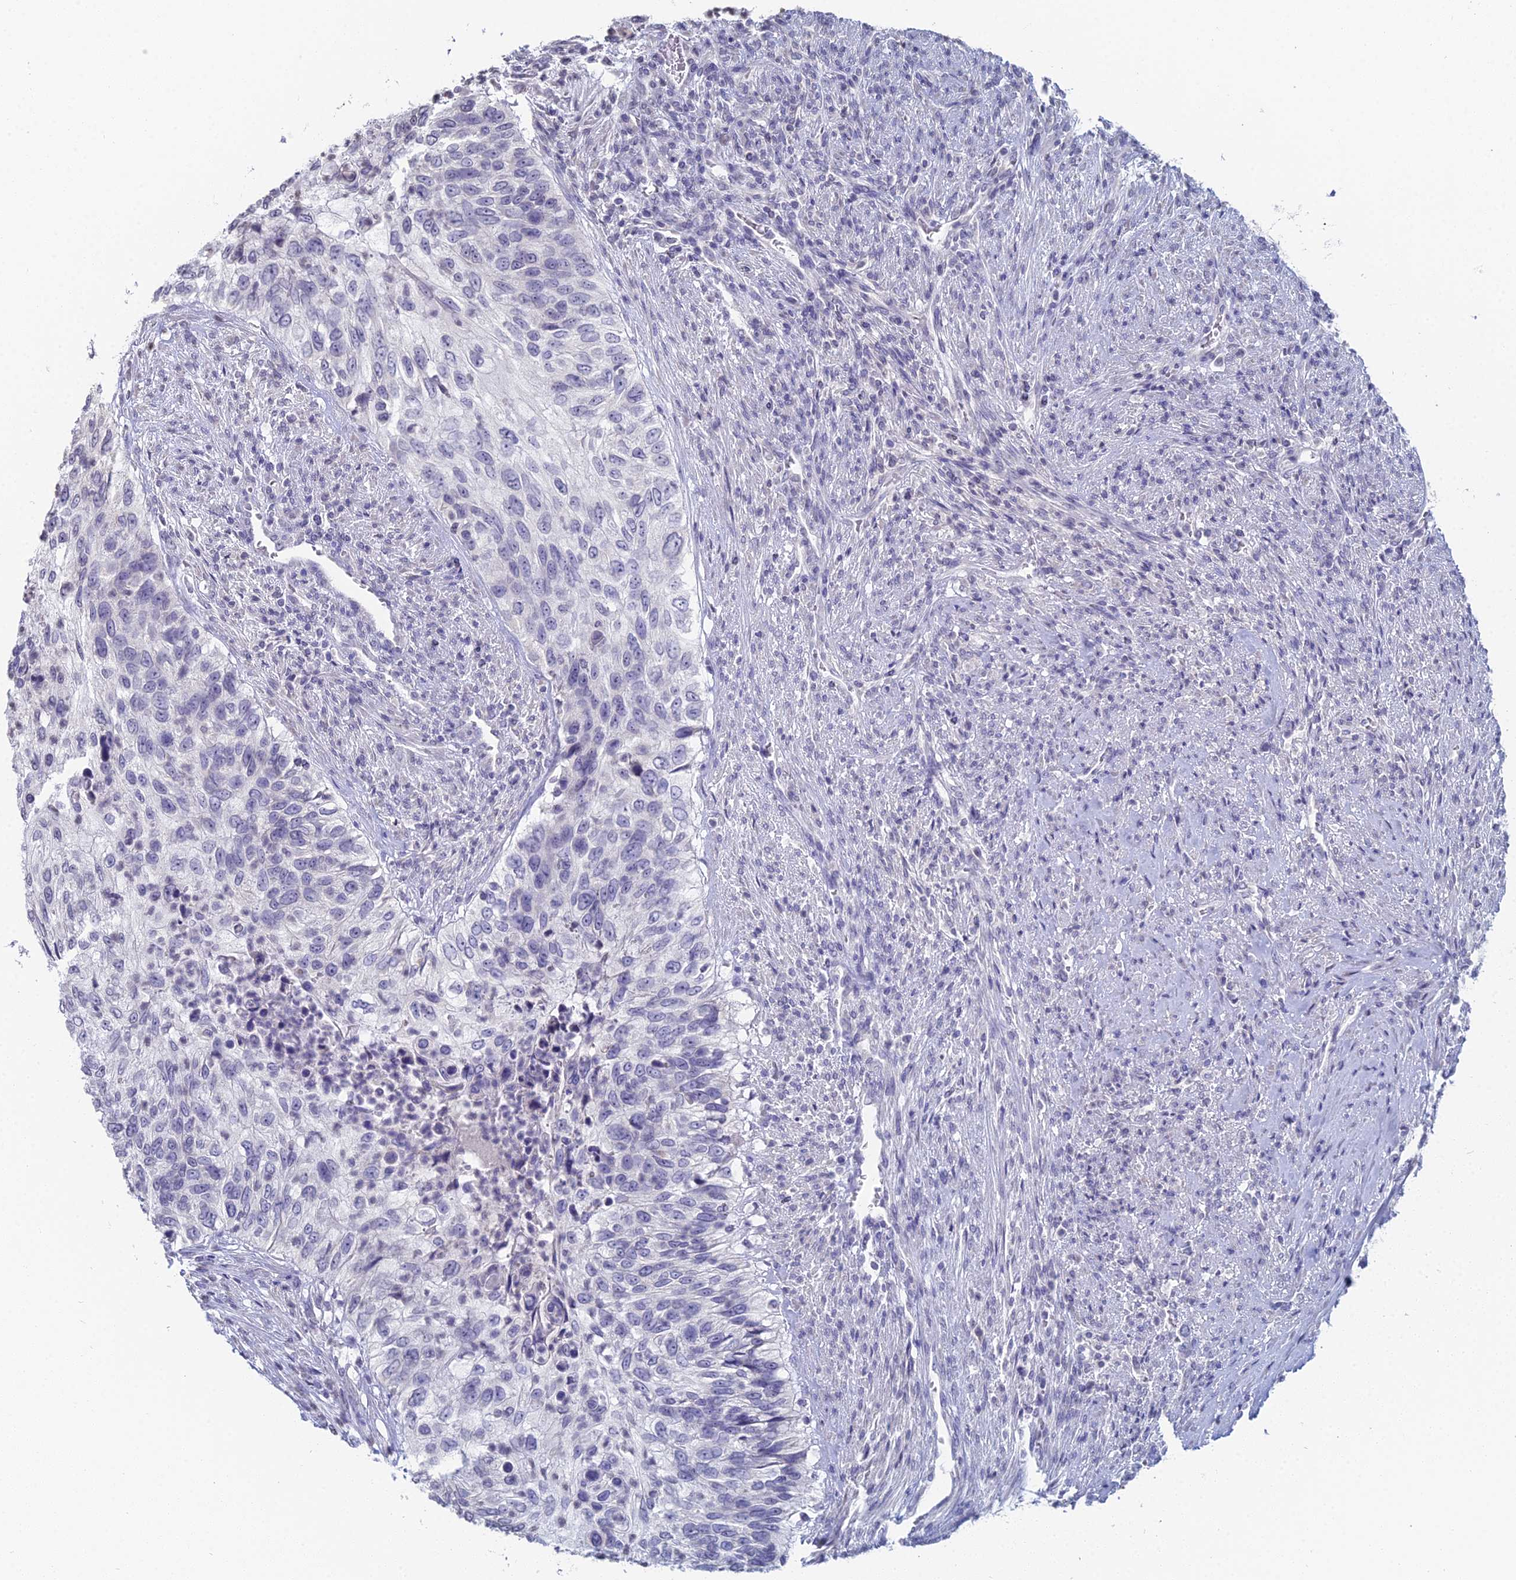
{"staining": {"intensity": "negative", "quantity": "none", "location": "none"}, "tissue": "urothelial cancer", "cell_type": "Tumor cells", "image_type": "cancer", "snomed": [{"axis": "morphology", "description": "Urothelial carcinoma, High grade"}, {"axis": "topography", "description": "Urinary bladder"}], "caption": "Immunohistochemistry of urothelial cancer shows no staining in tumor cells.", "gene": "PRR22", "patient": {"sex": "female", "age": 60}}